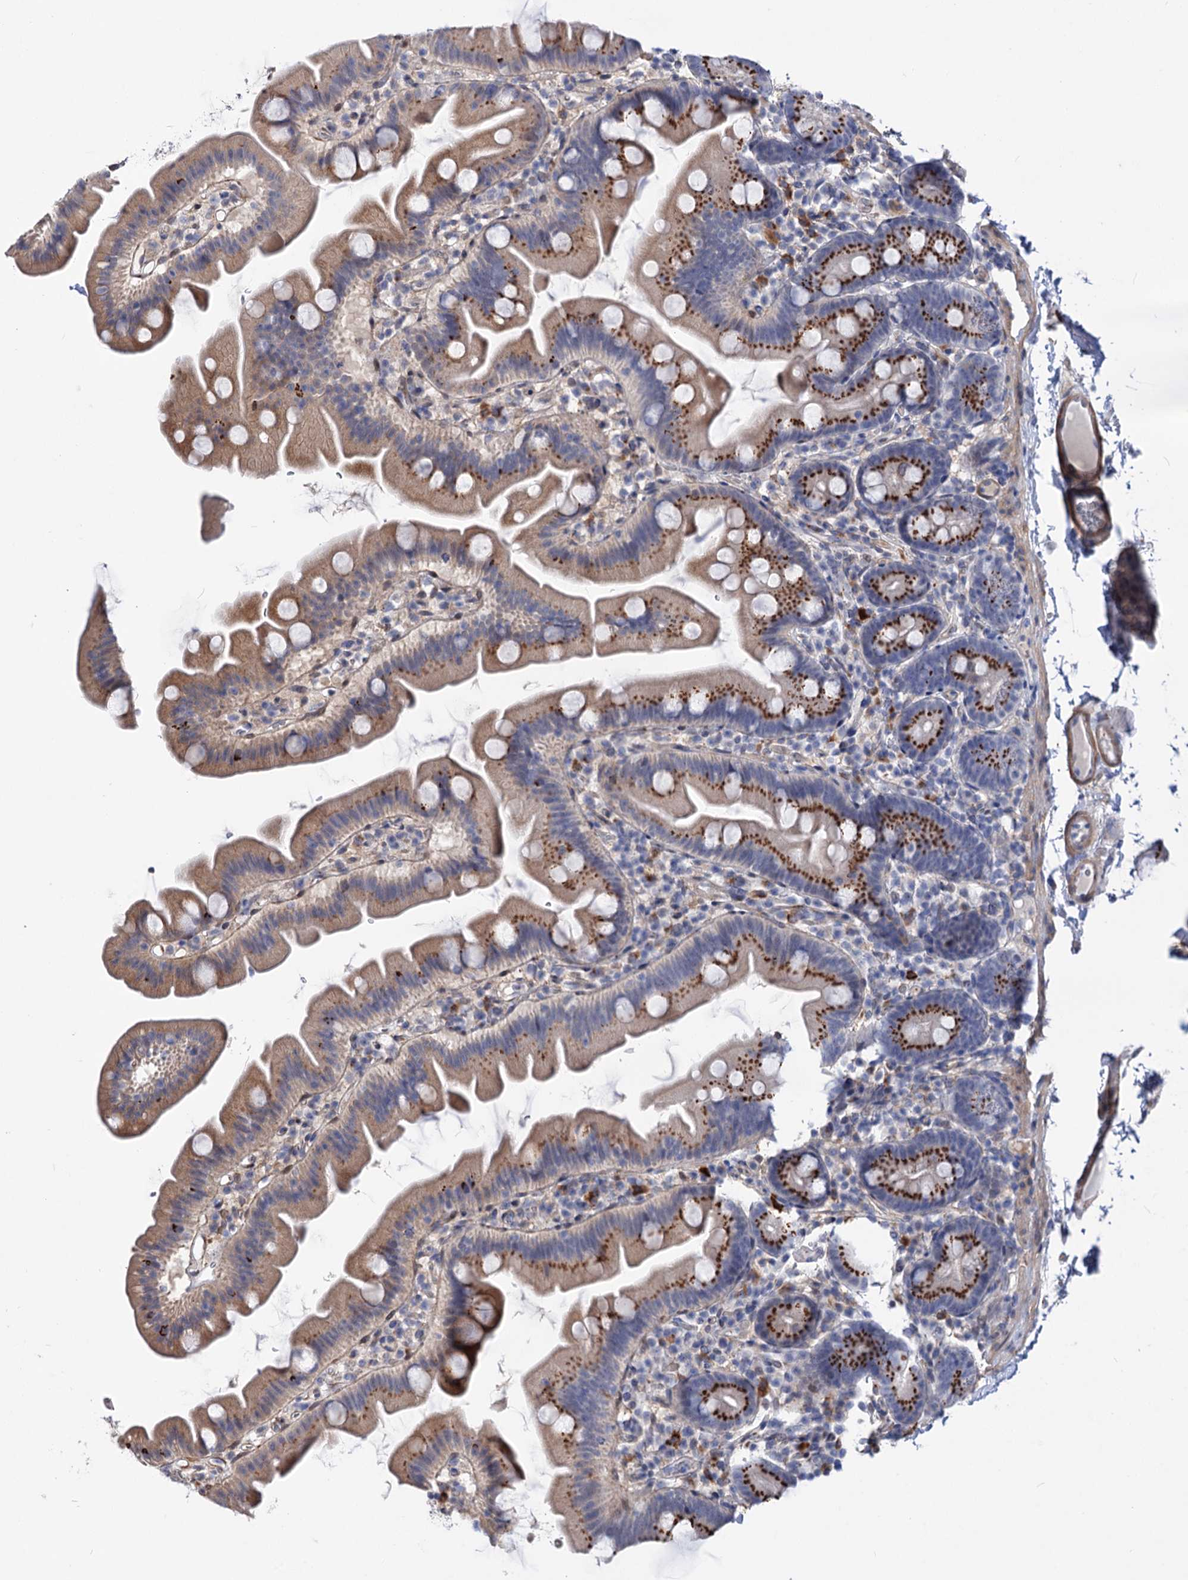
{"staining": {"intensity": "strong", "quantity": ">75%", "location": "cytoplasmic/membranous"}, "tissue": "small intestine", "cell_type": "Glandular cells", "image_type": "normal", "snomed": [{"axis": "morphology", "description": "Normal tissue, NOS"}, {"axis": "topography", "description": "Small intestine"}], "caption": "A photomicrograph of human small intestine stained for a protein displays strong cytoplasmic/membranous brown staining in glandular cells.", "gene": "C11orf96", "patient": {"sex": "female", "age": 68}}